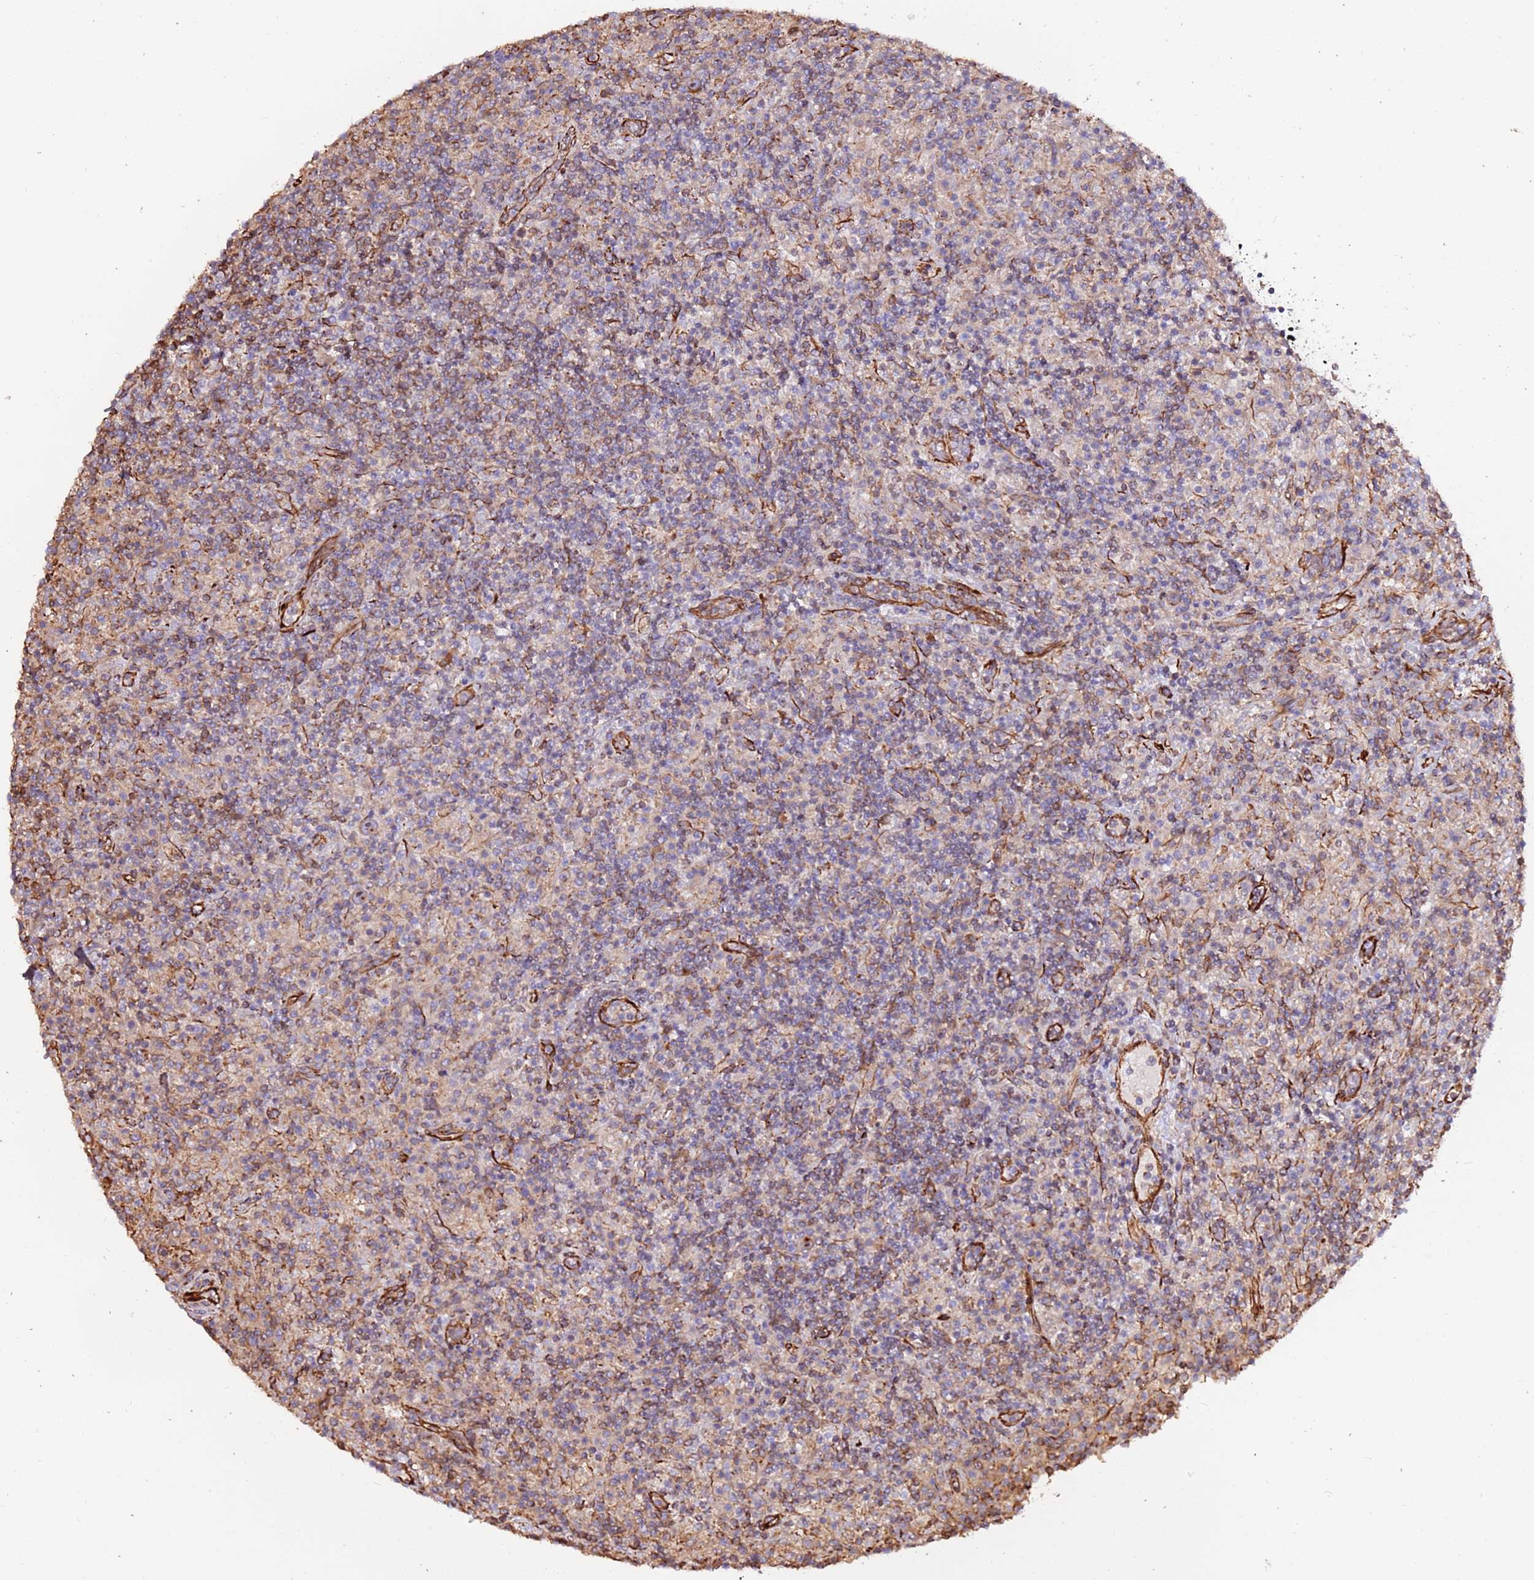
{"staining": {"intensity": "negative", "quantity": "none", "location": "none"}, "tissue": "lymphoma", "cell_type": "Tumor cells", "image_type": "cancer", "snomed": [{"axis": "morphology", "description": "Hodgkin's disease, NOS"}, {"axis": "topography", "description": "Lymph node"}], "caption": "Protein analysis of lymphoma displays no significant staining in tumor cells.", "gene": "MRGPRE", "patient": {"sex": "male", "age": 70}}